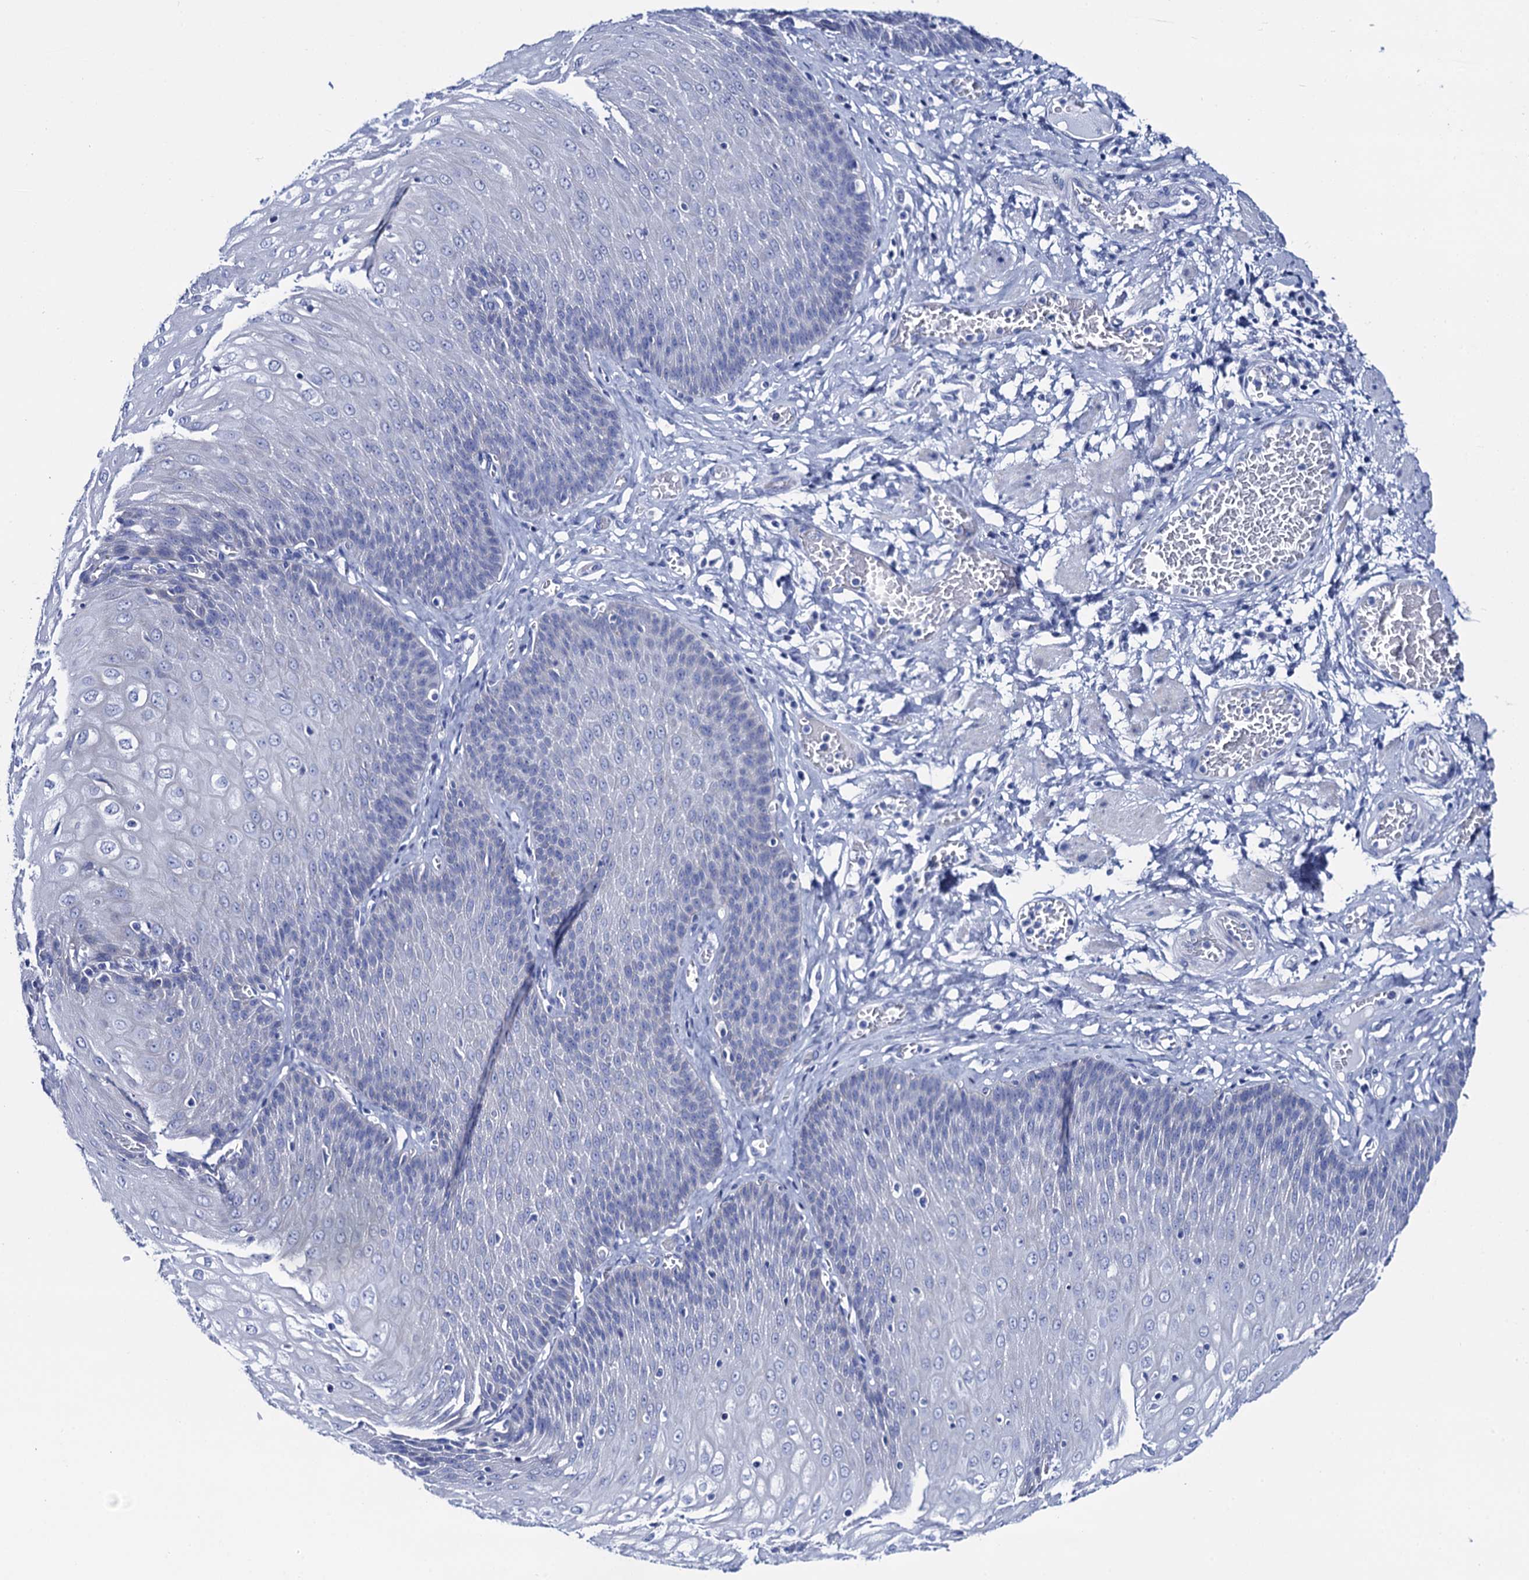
{"staining": {"intensity": "negative", "quantity": "none", "location": "none"}, "tissue": "esophagus", "cell_type": "Squamous epithelial cells", "image_type": "normal", "snomed": [{"axis": "morphology", "description": "Normal tissue, NOS"}, {"axis": "topography", "description": "Esophagus"}], "caption": "Image shows no significant protein expression in squamous epithelial cells of unremarkable esophagus. (Brightfield microscopy of DAB immunohistochemistry at high magnification).", "gene": "RAB3IP", "patient": {"sex": "male", "age": 60}}